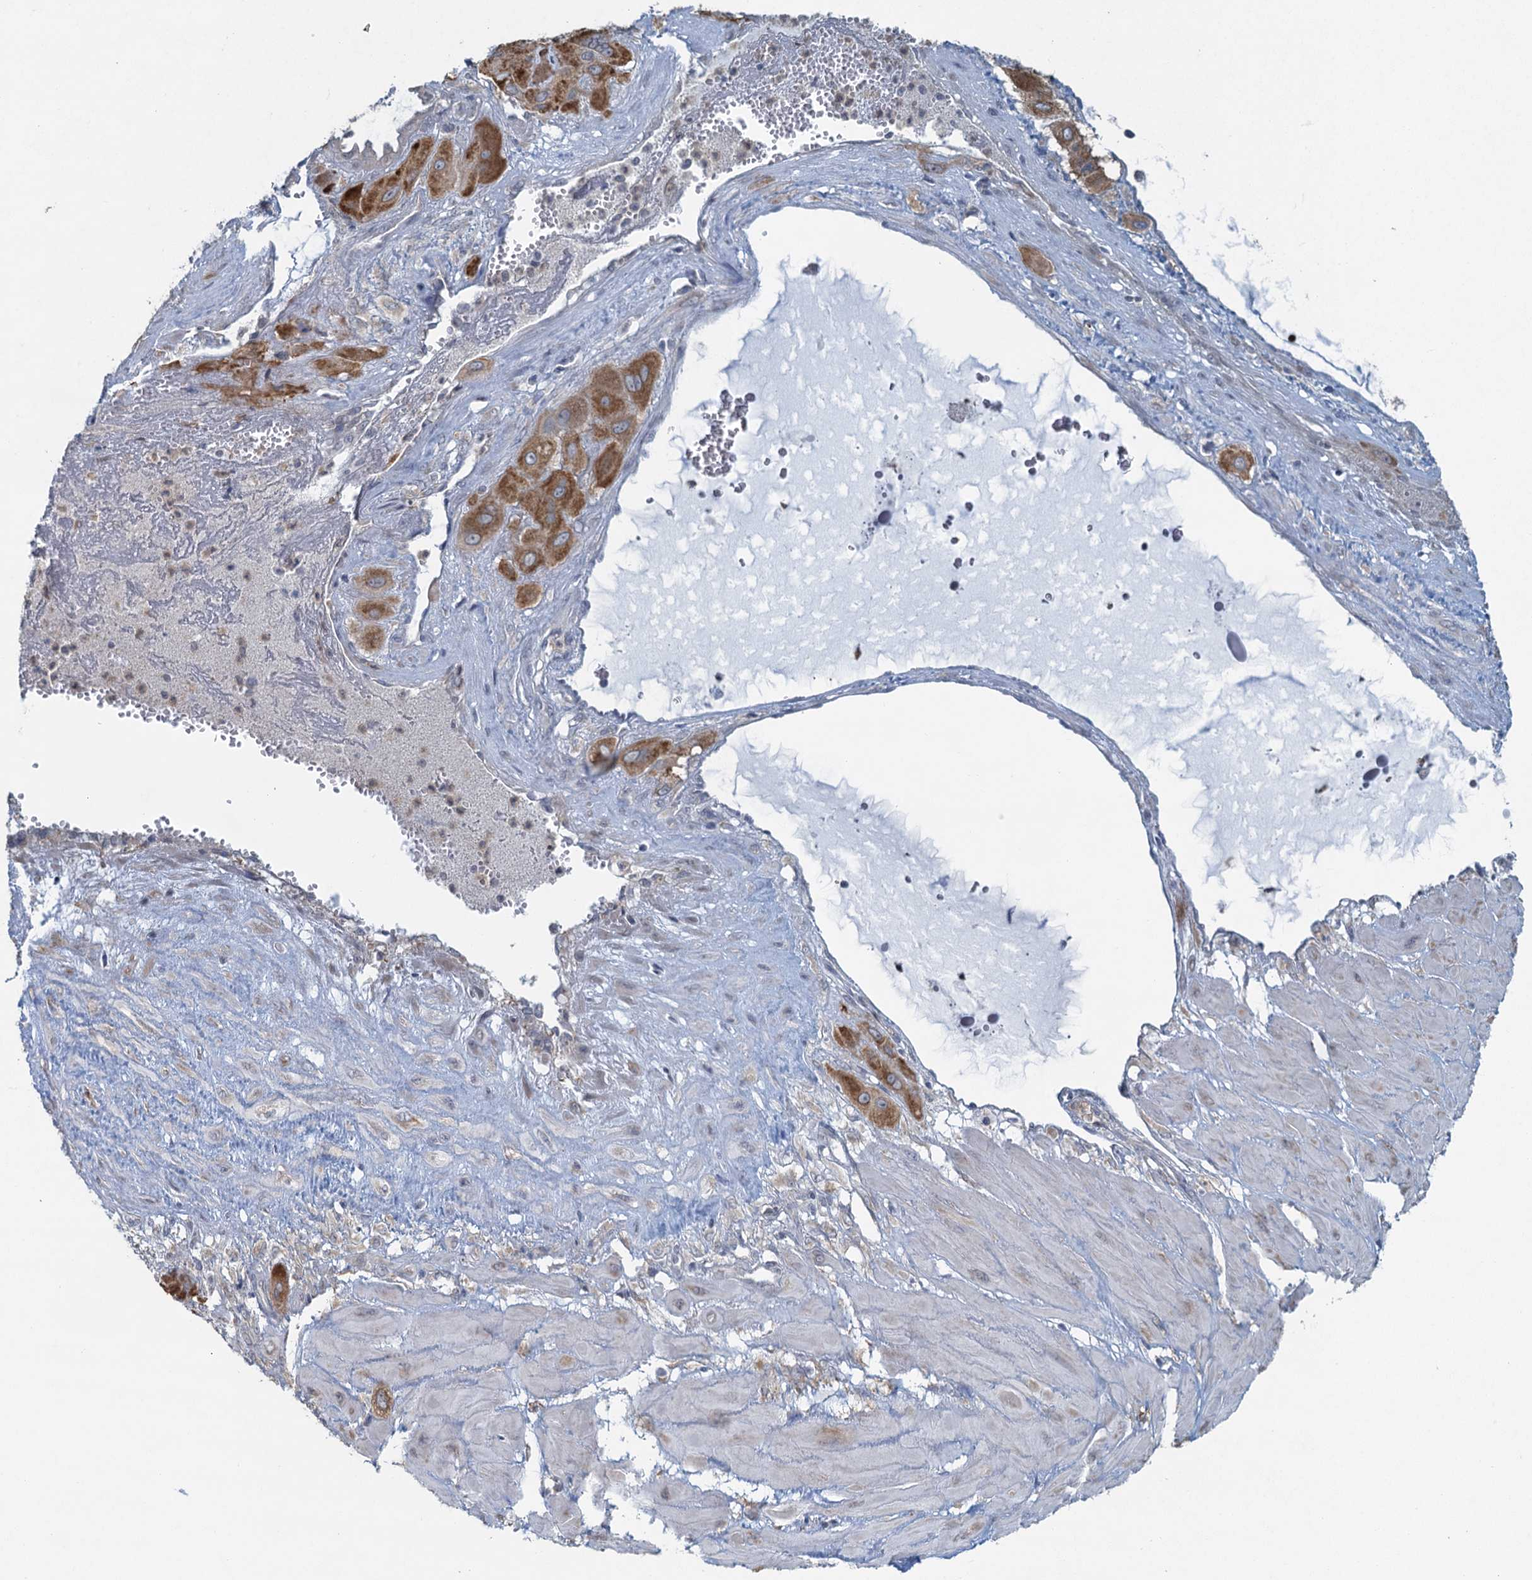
{"staining": {"intensity": "moderate", "quantity": ">75%", "location": "cytoplasmic/membranous"}, "tissue": "cervical cancer", "cell_type": "Tumor cells", "image_type": "cancer", "snomed": [{"axis": "morphology", "description": "Squamous cell carcinoma, NOS"}, {"axis": "topography", "description": "Cervix"}], "caption": "DAB (3,3'-diaminobenzidine) immunohistochemical staining of human cervical cancer (squamous cell carcinoma) displays moderate cytoplasmic/membranous protein positivity in about >75% of tumor cells.", "gene": "TEX35", "patient": {"sex": "female", "age": 34}}